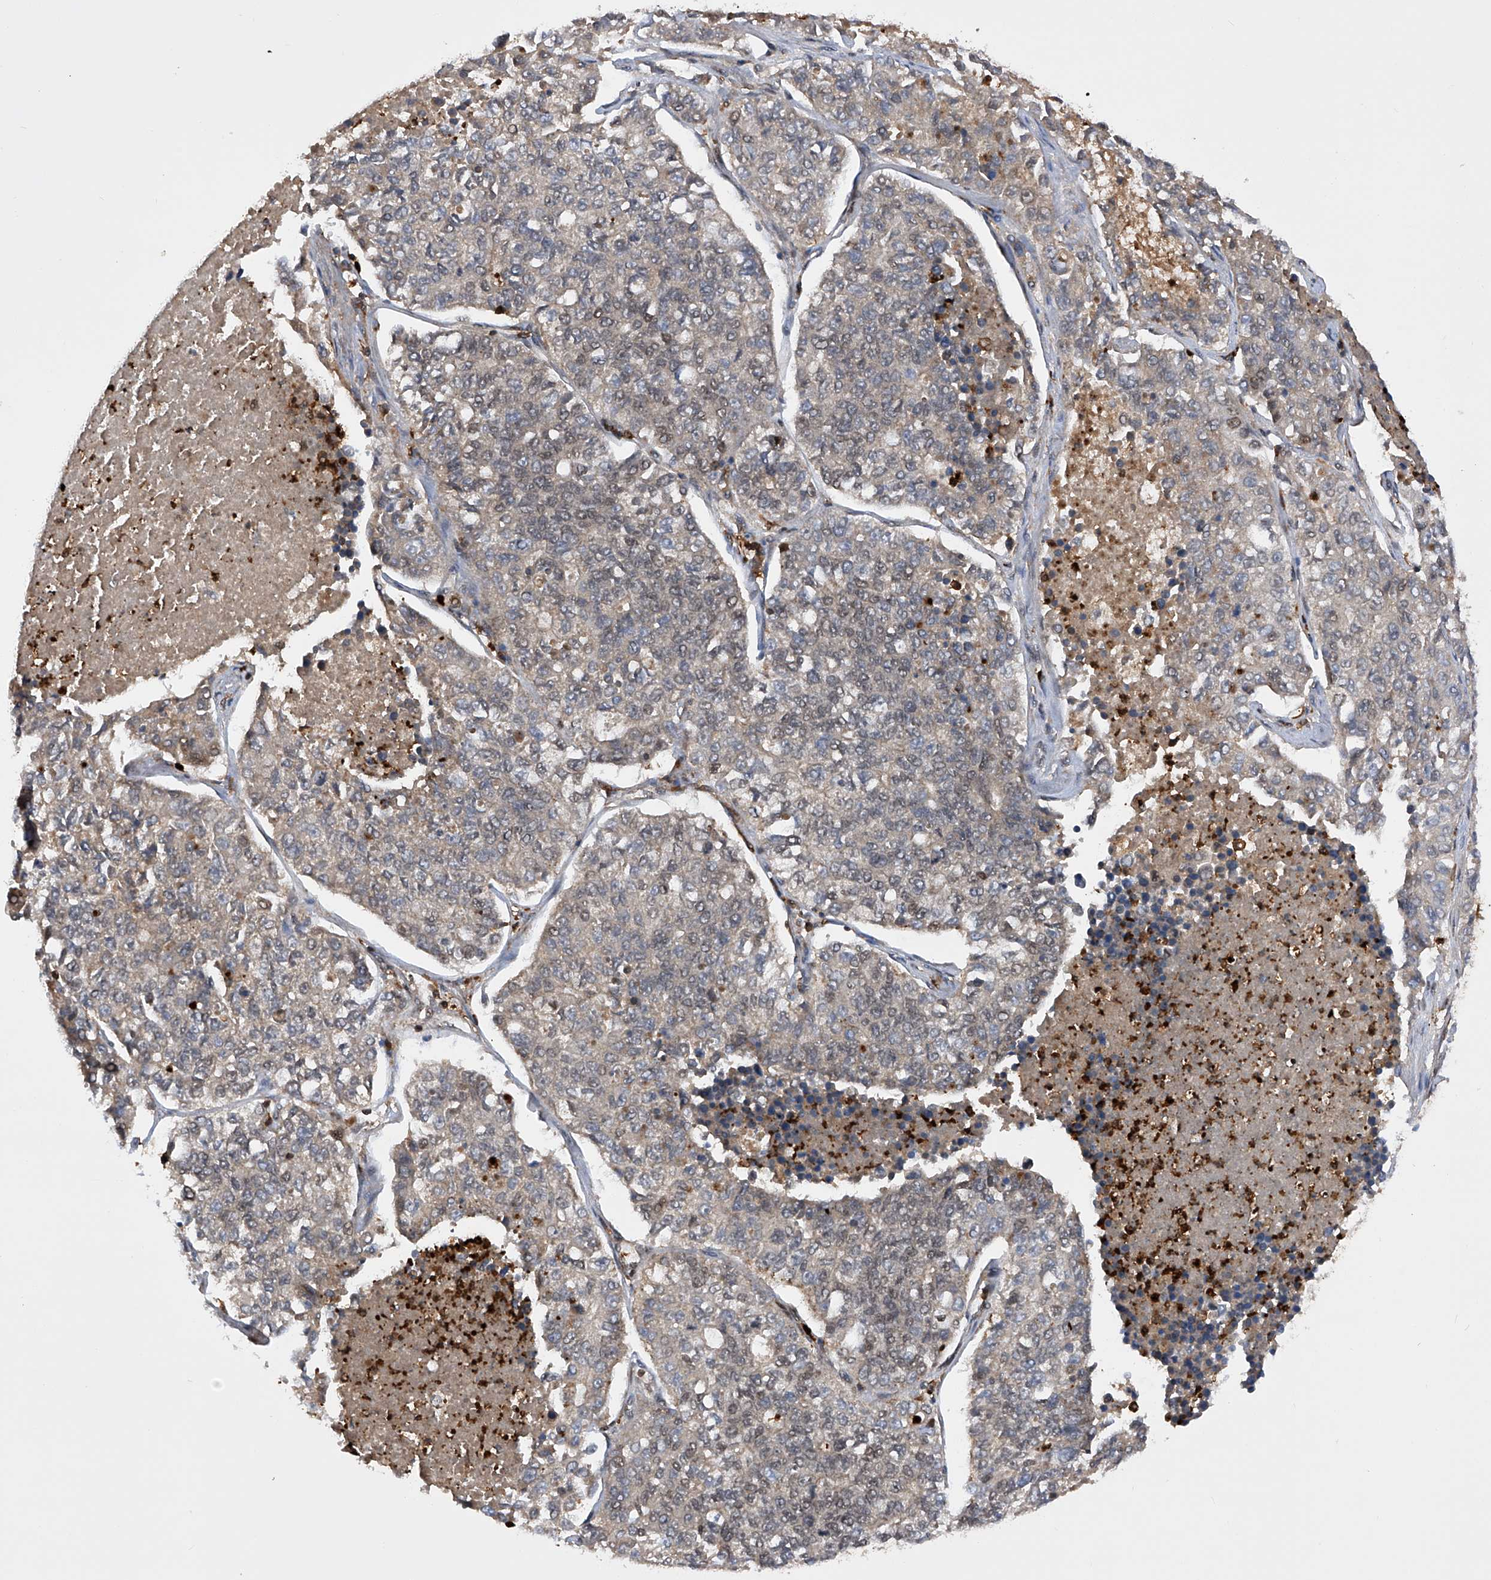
{"staining": {"intensity": "weak", "quantity": "<25%", "location": "nuclear"}, "tissue": "lung cancer", "cell_type": "Tumor cells", "image_type": "cancer", "snomed": [{"axis": "morphology", "description": "Adenocarcinoma, NOS"}, {"axis": "topography", "description": "Lung"}], "caption": "This micrograph is of lung cancer stained with immunohistochemistry (IHC) to label a protein in brown with the nuclei are counter-stained blue. There is no expression in tumor cells.", "gene": "ZNF280D", "patient": {"sex": "male", "age": 49}}